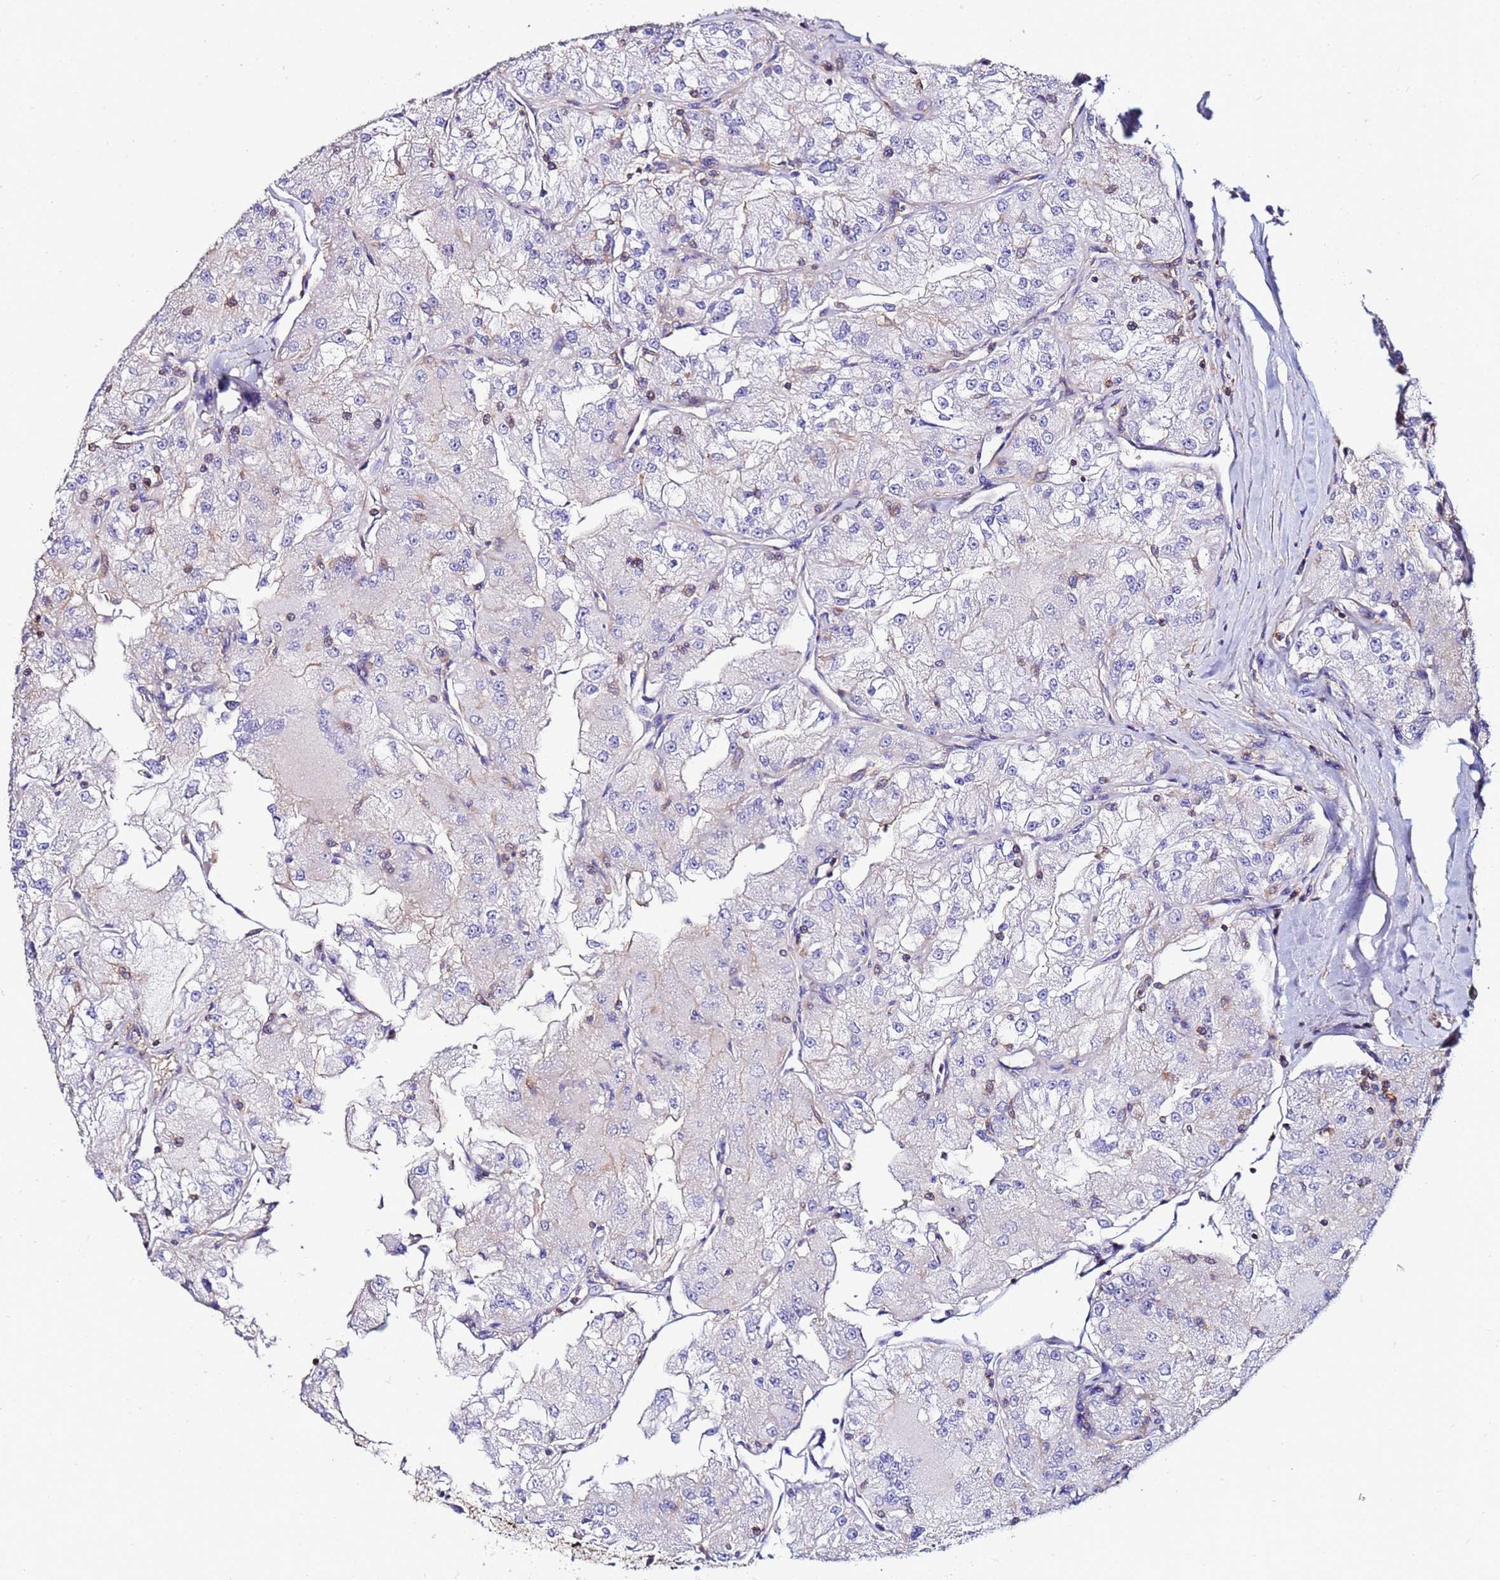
{"staining": {"intensity": "negative", "quantity": "none", "location": "none"}, "tissue": "renal cancer", "cell_type": "Tumor cells", "image_type": "cancer", "snomed": [{"axis": "morphology", "description": "Adenocarcinoma, NOS"}, {"axis": "topography", "description": "Kidney"}], "caption": "There is no significant expression in tumor cells of renal cancer.", "gene": "ACTB", "patient": {"sex": "female", "age": 72}}